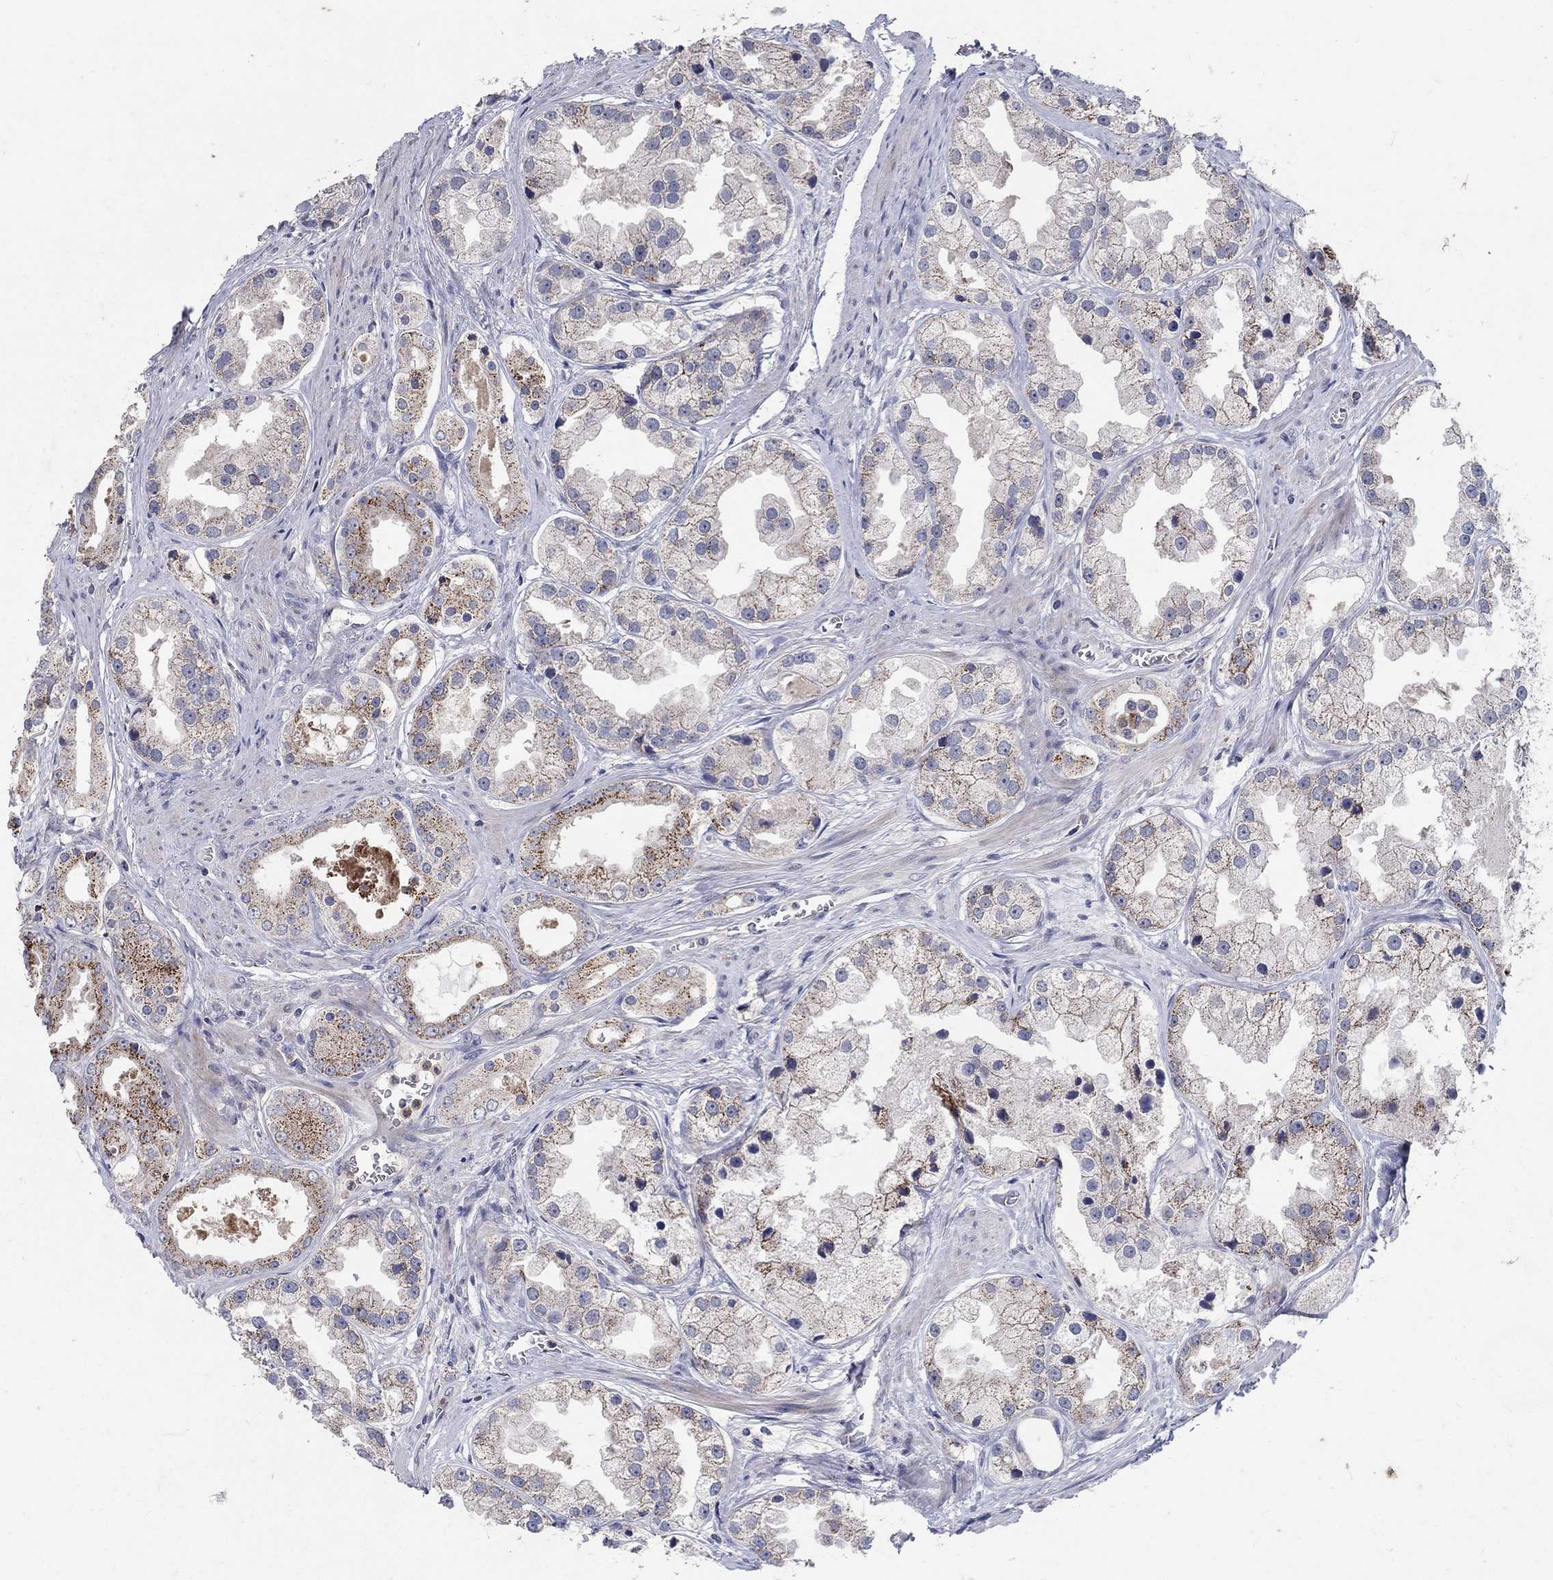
{"staining": {"intensity": "strong", "quantity": "<25%", "location": "cytoplasmic/membranous"}, "tissue": "prostate cancer", "cell_type": "Tumor cells", "image_type": "cancer", "snomed": [{"axis": "morphology", "description": "Adenocarcinoma, NOS"}, {"axis": "topography", "description": "Prostate"}], "caption": "This micrograph exhibits IHC staining of human prostate cancer, with medium strong cytoplasmic/membranous positivity in approximately <25% of tumor cells.", "gene": "HMX2", "patient": {"sex": "male", "age": 61}}